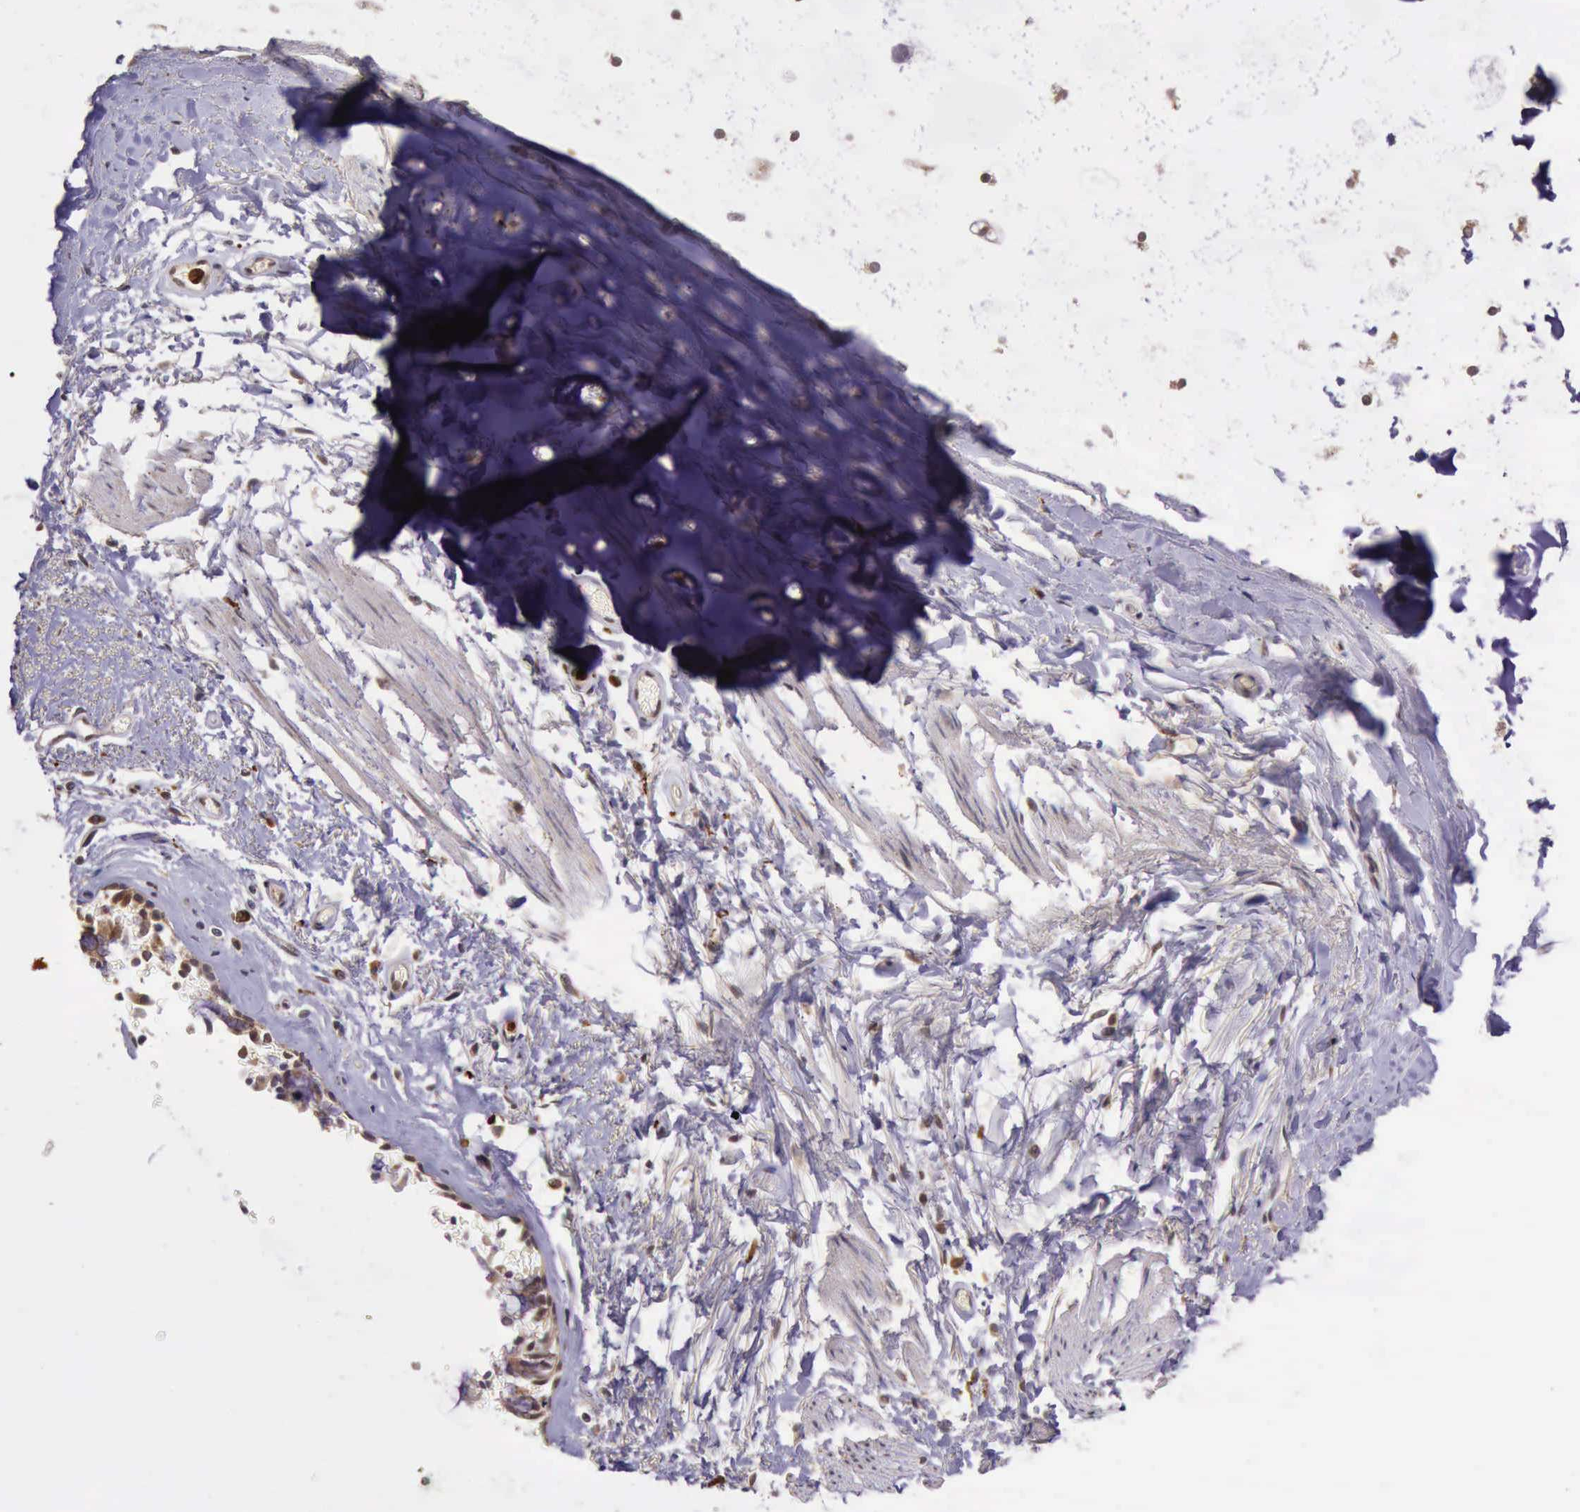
{"staining": {"intensity": "weak", "quantity": ">75%", "location": "cytoplasmic/membranous"}, "tissue": "adipose tissue", "cell_type": "Adipocytes", "image_type": "normal", "snomed": [{"axis": "morphology", "description": "Normal tissue, NOS"}, {"axis": "topography", "description": "Cartilage tissue"}, {"axis": "topography", "description": "Lung"}], "caption": "IHC (DAB (3,3'-diaminobenzidine)) staining of normal human adipose tissue shows weak cytoplasmic/membranous protein staining in about >75% of adipocytes.", "gene": "ARMCX3", "patient": {"sex": "male", "age": 65}}